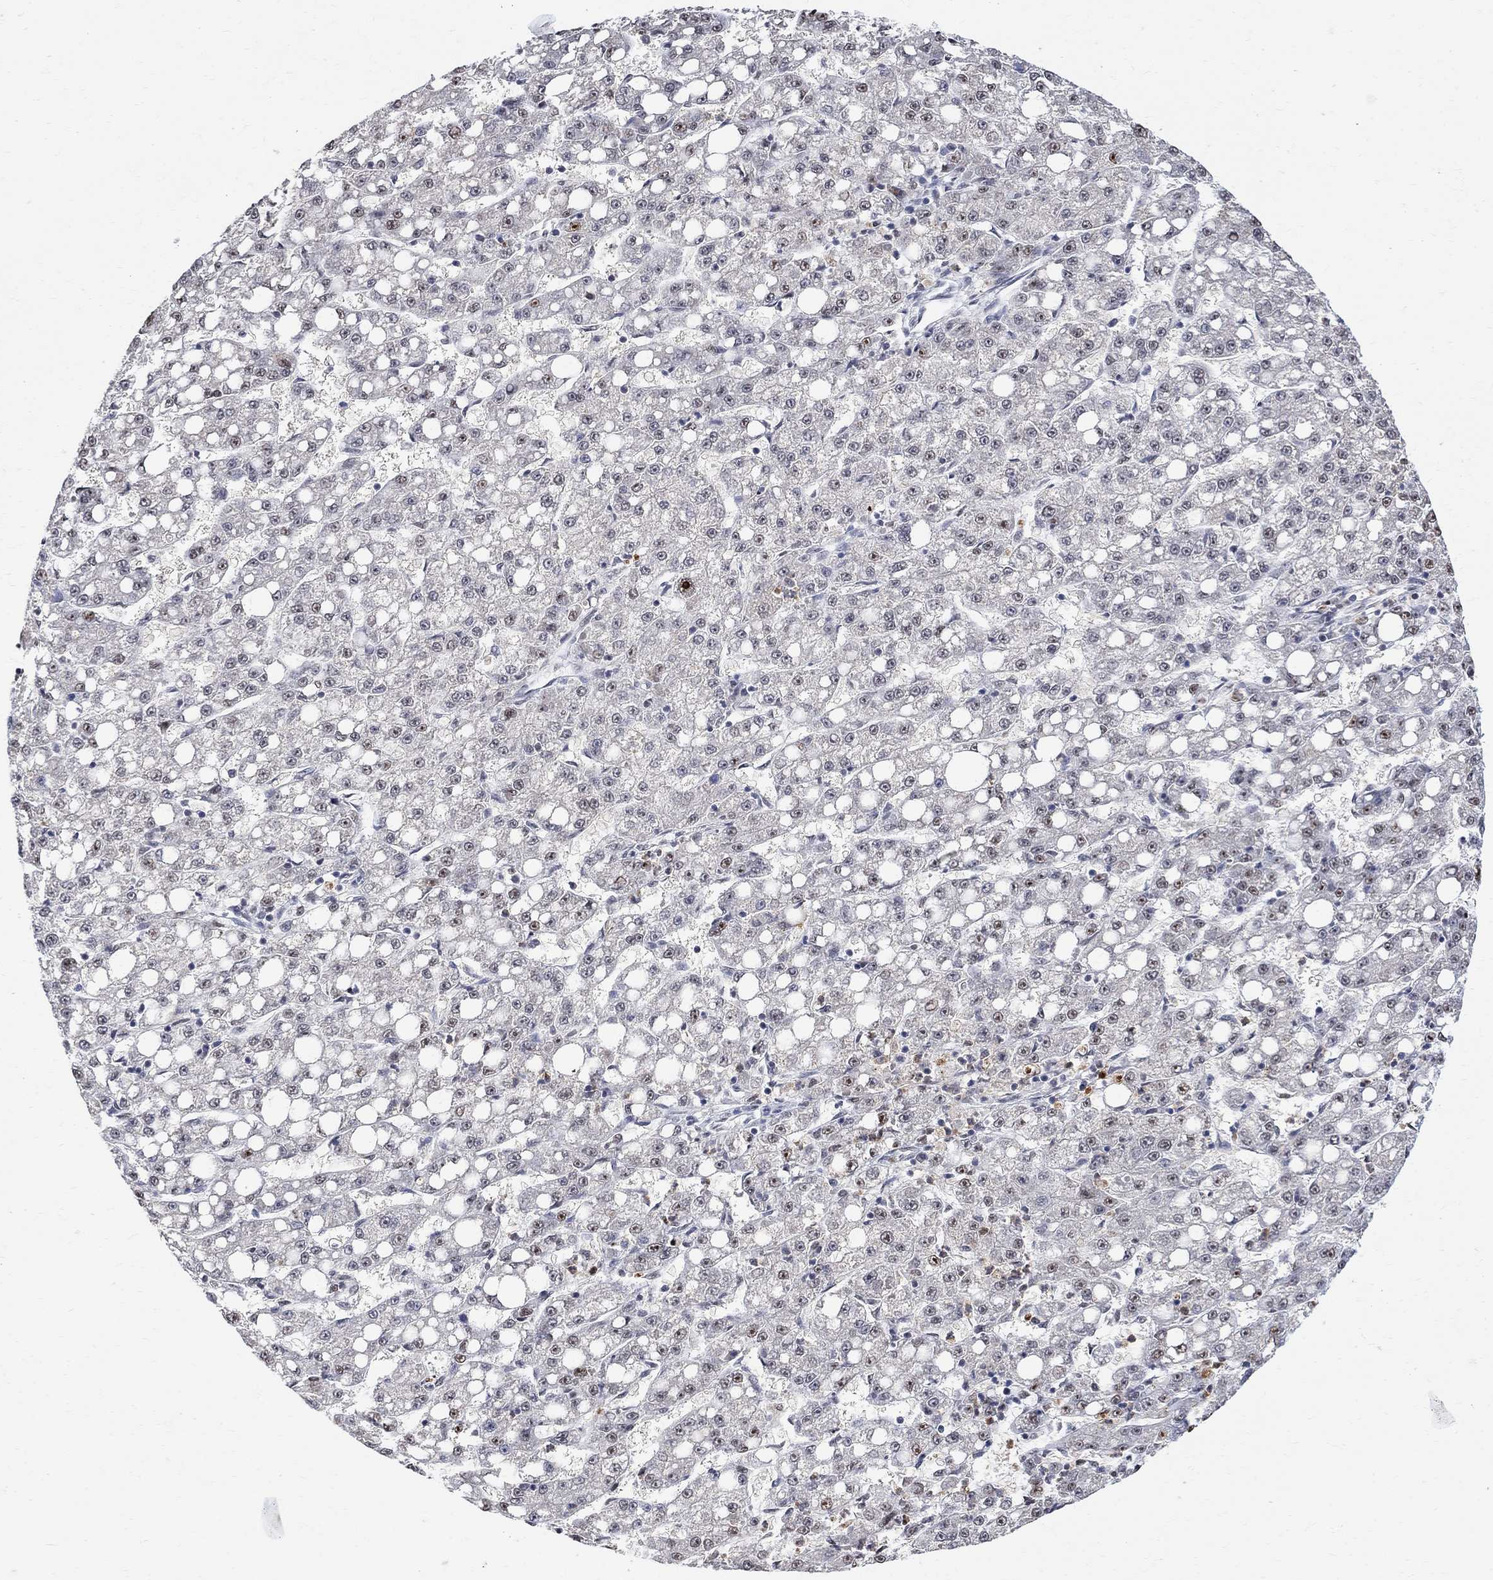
{"staining": {"intensity": "strong", "quantity": "<25%", "location": "nuclear"}, "tissue": "liver cancer", "cell_type": "Tumor cells", "image_type": "cancer", "snomed": [{"axis": "morphology", "description": "Carcinoma, Hepatocellular, NOS"}, {"axis": "topography", "description": "Liver"}], "caption": "Immunohistochemistry (IHC) of liver hepatocellular carcinoma reveals medium levels of strong nuclear positivity in approximately <25% of tumor cells.", "gene": "E4F1", "patient": {"sex": "female", "age": 65}}